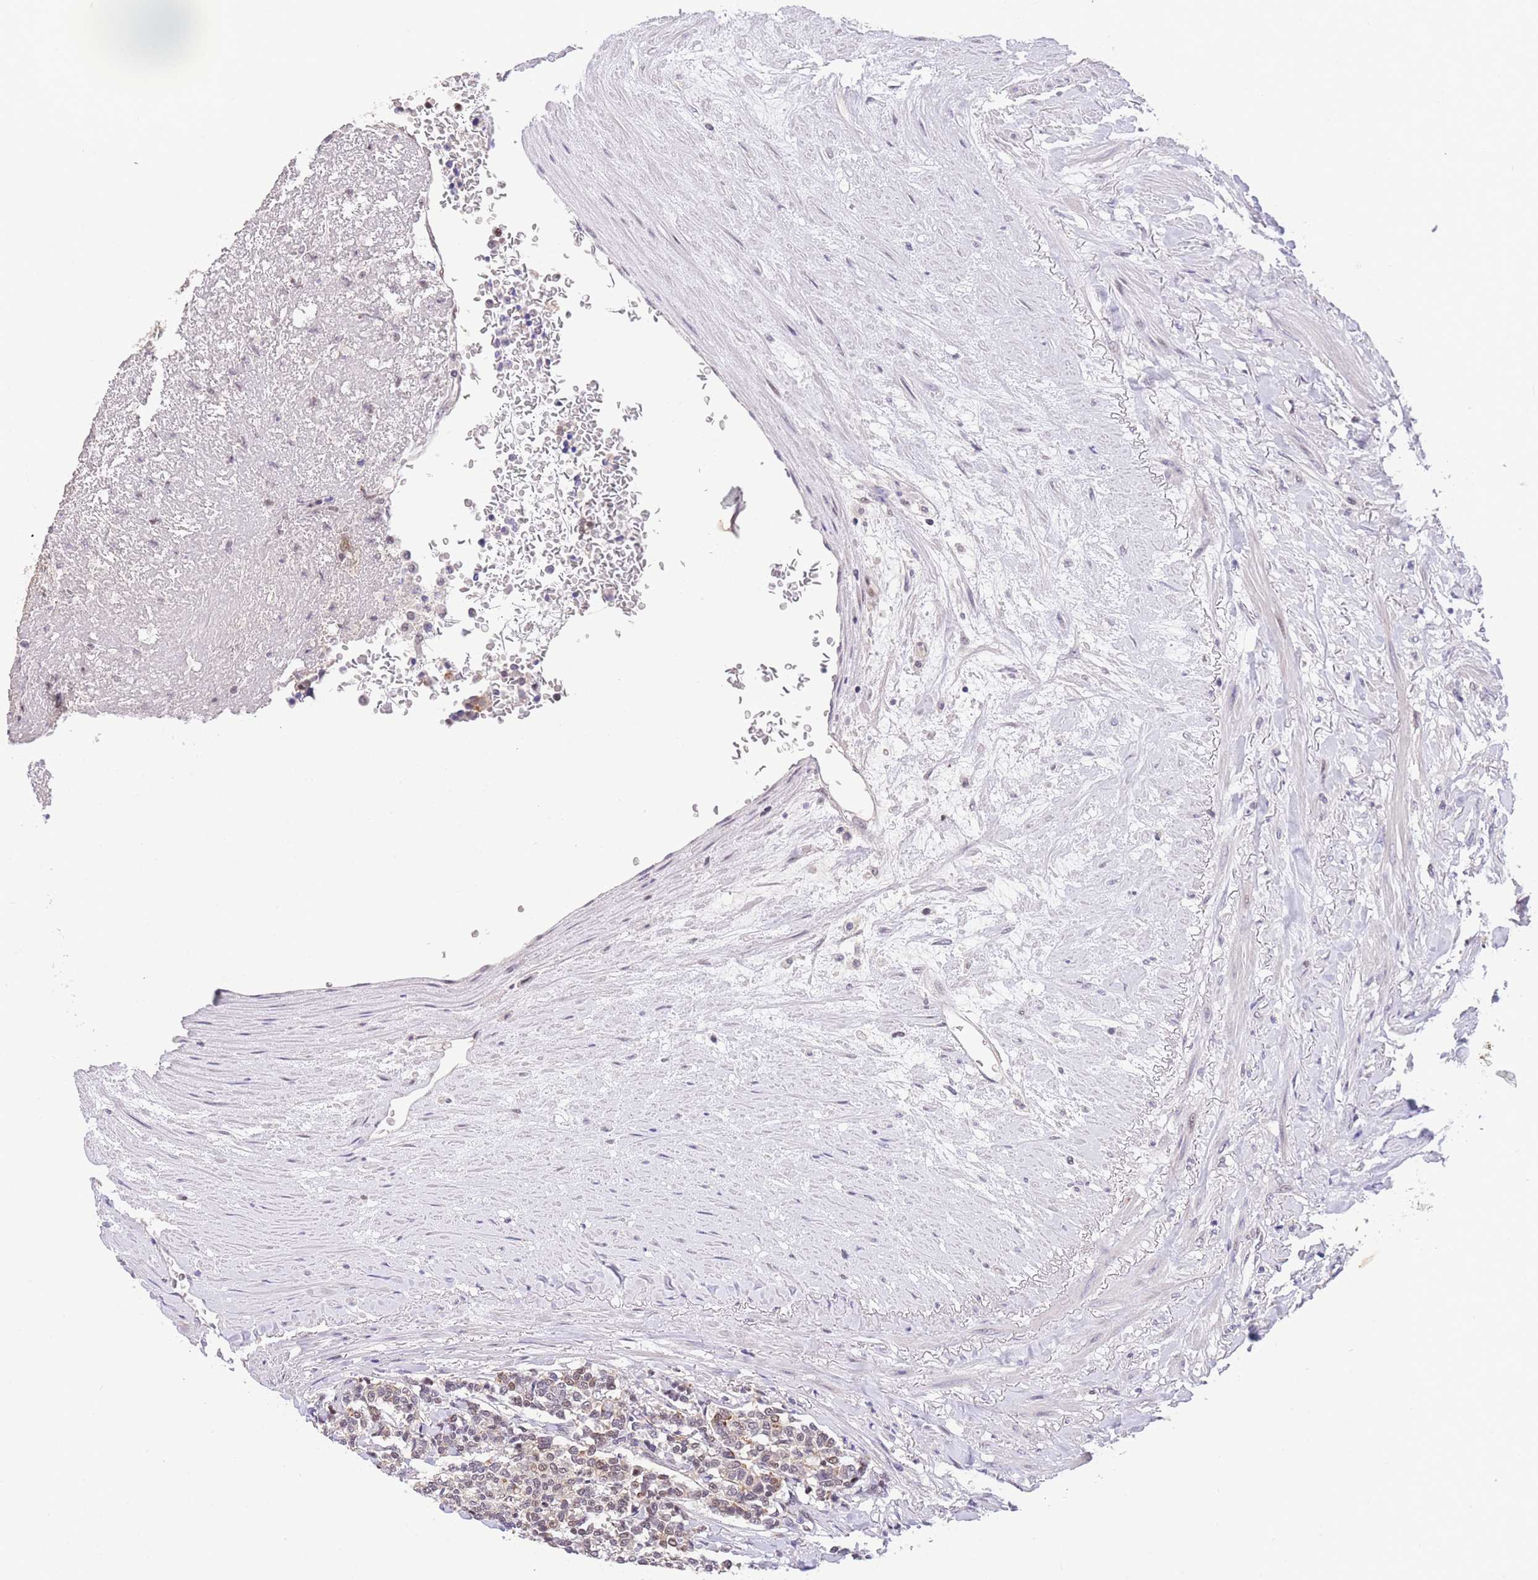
{"staining": {"intensity": "weak", "quantity": "25%-75%", "location": "nuclear"}, "tissue": "carcinoid", "cell_type": "Tumor cells", "image_type": "cancer", "snomed": [{"axis": "morphology", "description": "Carcinoid, malignant, NOS"}, {"axis": "topography", "description": "Pancreas"}], "caption": "High-power microscopy captured an immunohistochemistry (IHC) image of carcinoid, revealing weak nuclear positivity in about 25%-75% of tumor cells. The protein of interest is stained brown, and the nuclei are stained in blue (DAB IHC with brightfield microscopy, high magnification).", "gene": "SLC35F2", "patient": {"sex": "female", "age": 54}}